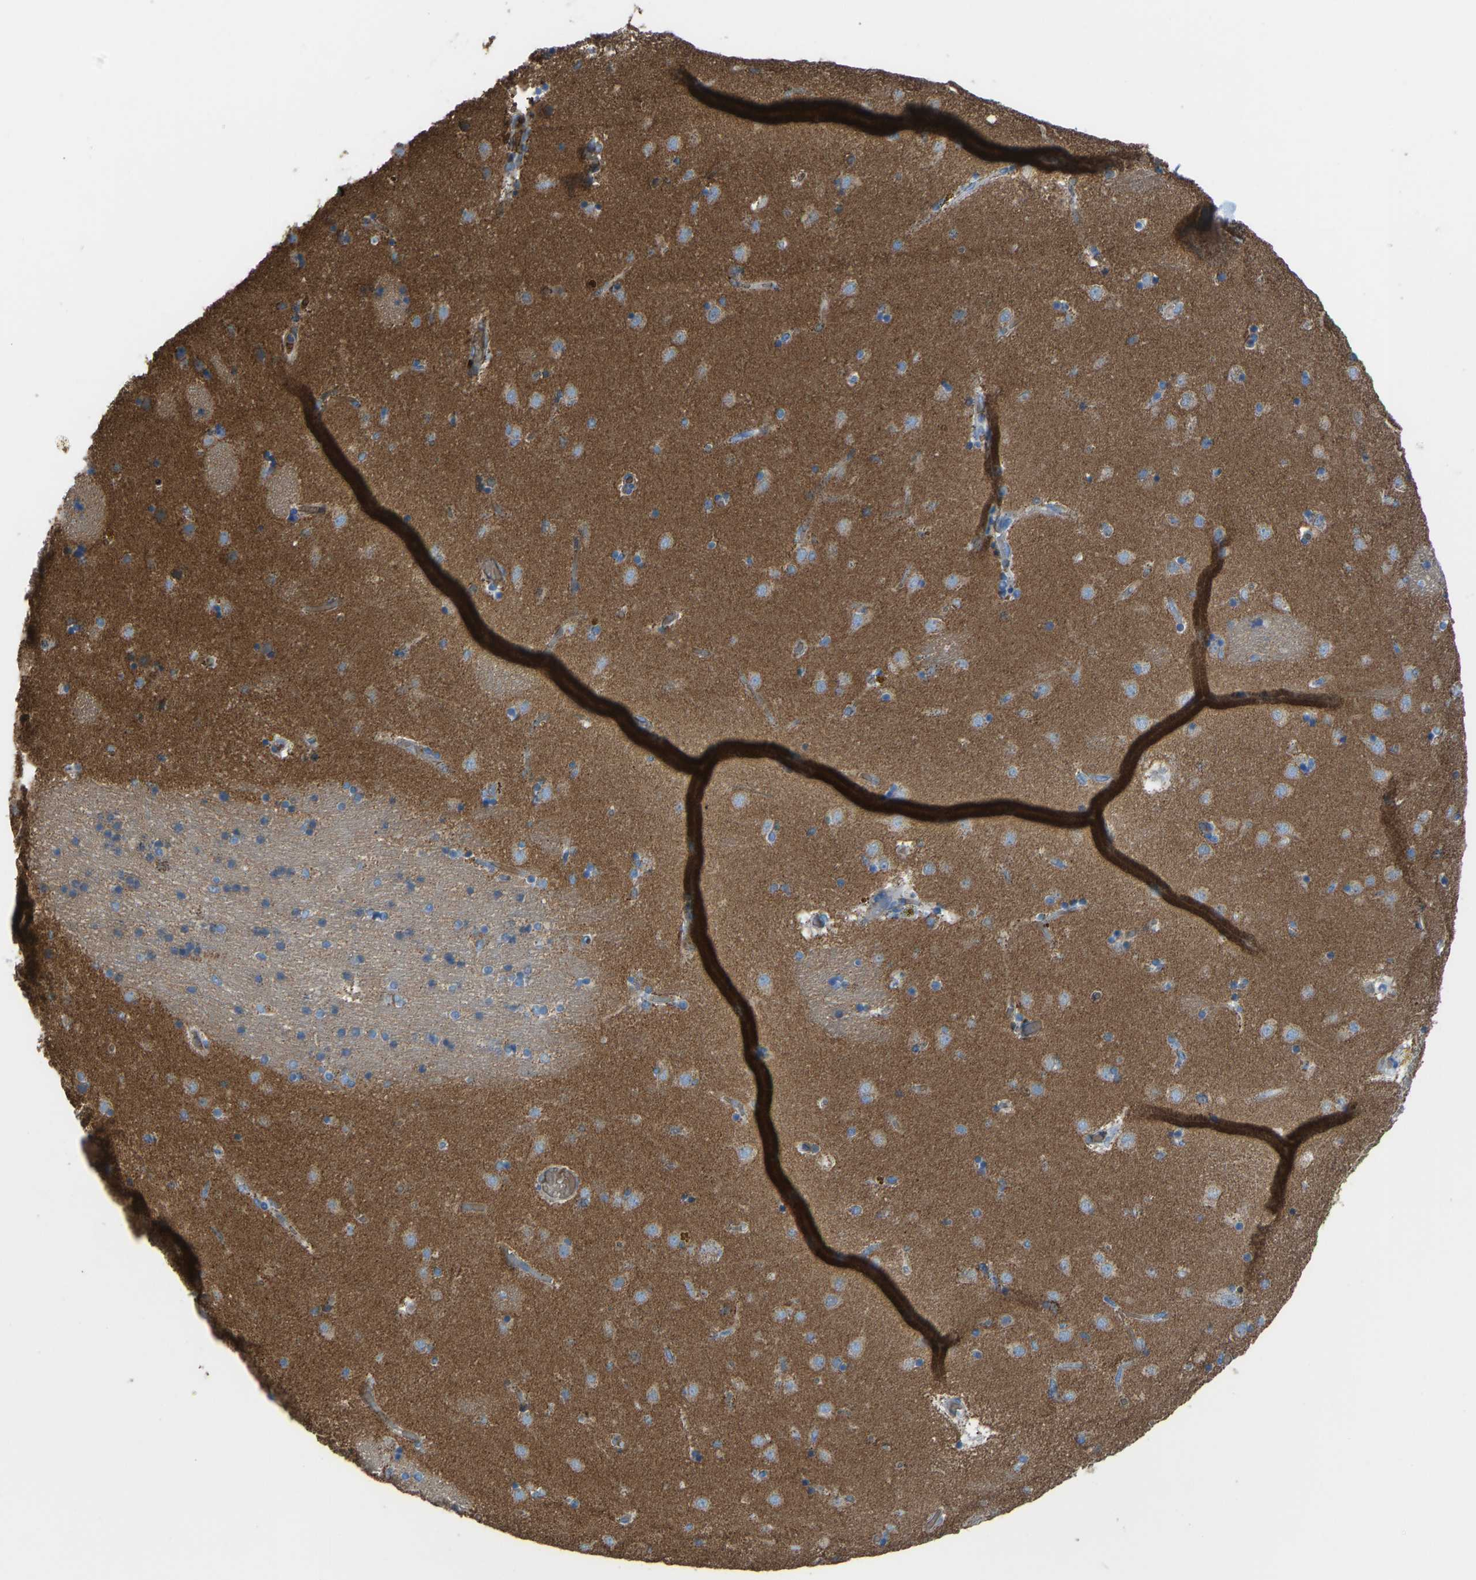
{"staining": {"intensity": "moderate", "quantity": "<25%", "location": "cytoplasmic/membranous"}, "tissue": "caudate", "cell_type": "Glial cells", "image_type": "normal", "snomed": [{"axis": "morphology", "description": "Normal tissue, NOS"}, {"axis": "topography", "description": "Lateral ventricle wall"}], "caption": "About <25% of glial cells in benign human caudate exhibit moderate cytoplasmic/membranous protein staining as visualized by brown immunohistochemical staining.", "gene": "PIGS", "patient": {"sex": "male", "age": 70}}